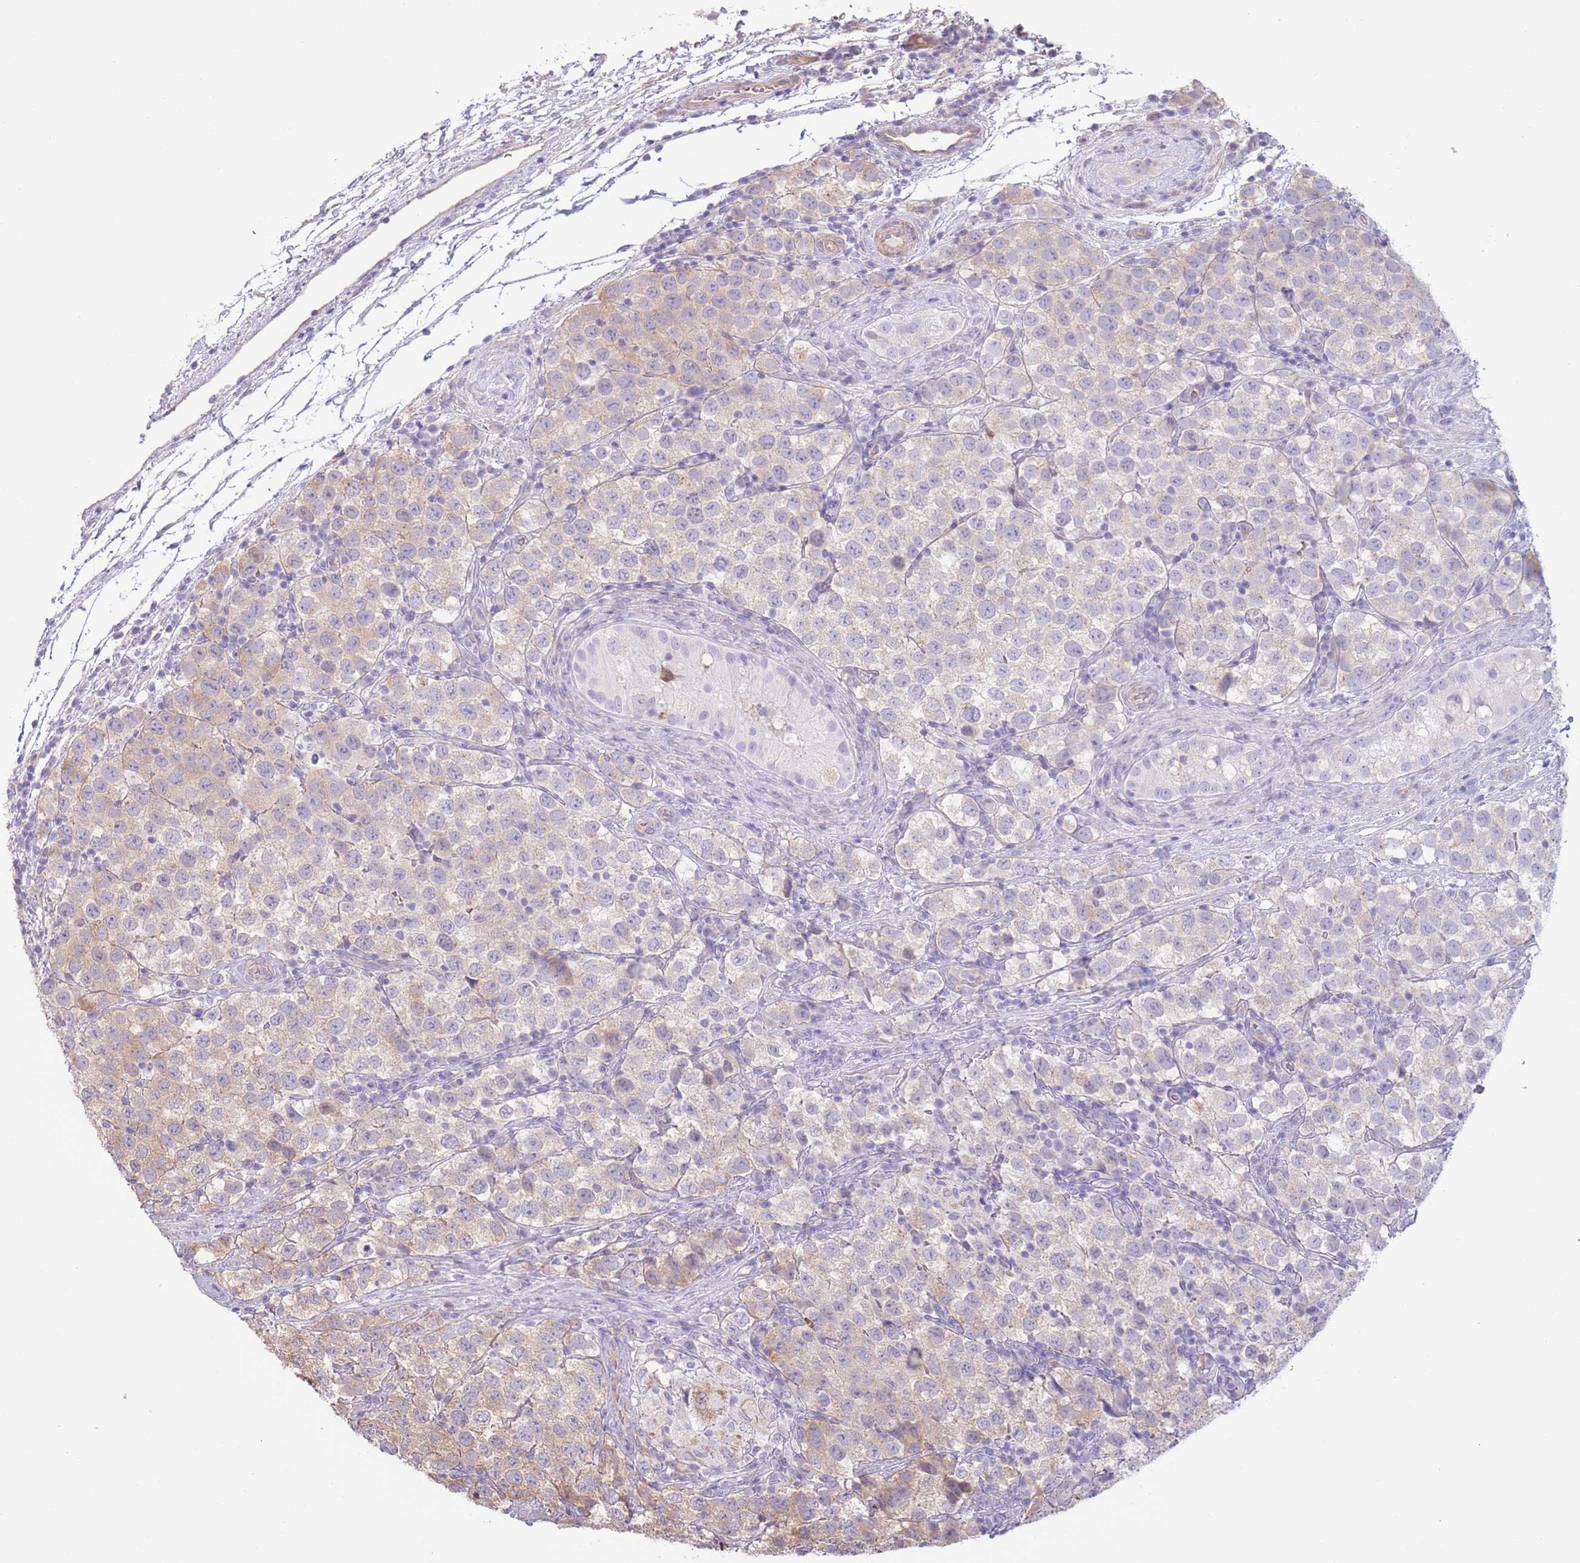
{"staining": {"intensity": "weak", "quantity": "25%-75%", "location": "cytoplasmic/membranous"}, "tissue": "testis cancer", "cell_type": "Tumor cells", "image_type": "cancer", "snomed": [{"axis": "morphology", "description": "Seminoma, NOS"}, {"axis": "topography", "description": "Testis"}], "caption": "Protein expression analysis of human testis cancer (seminoma) reveals weak cytoplasmic/membranous positivity in about 25%-75% of tumor cells.", "gene": "LDHD", "patient": {"sex": "male", "age": 34}}